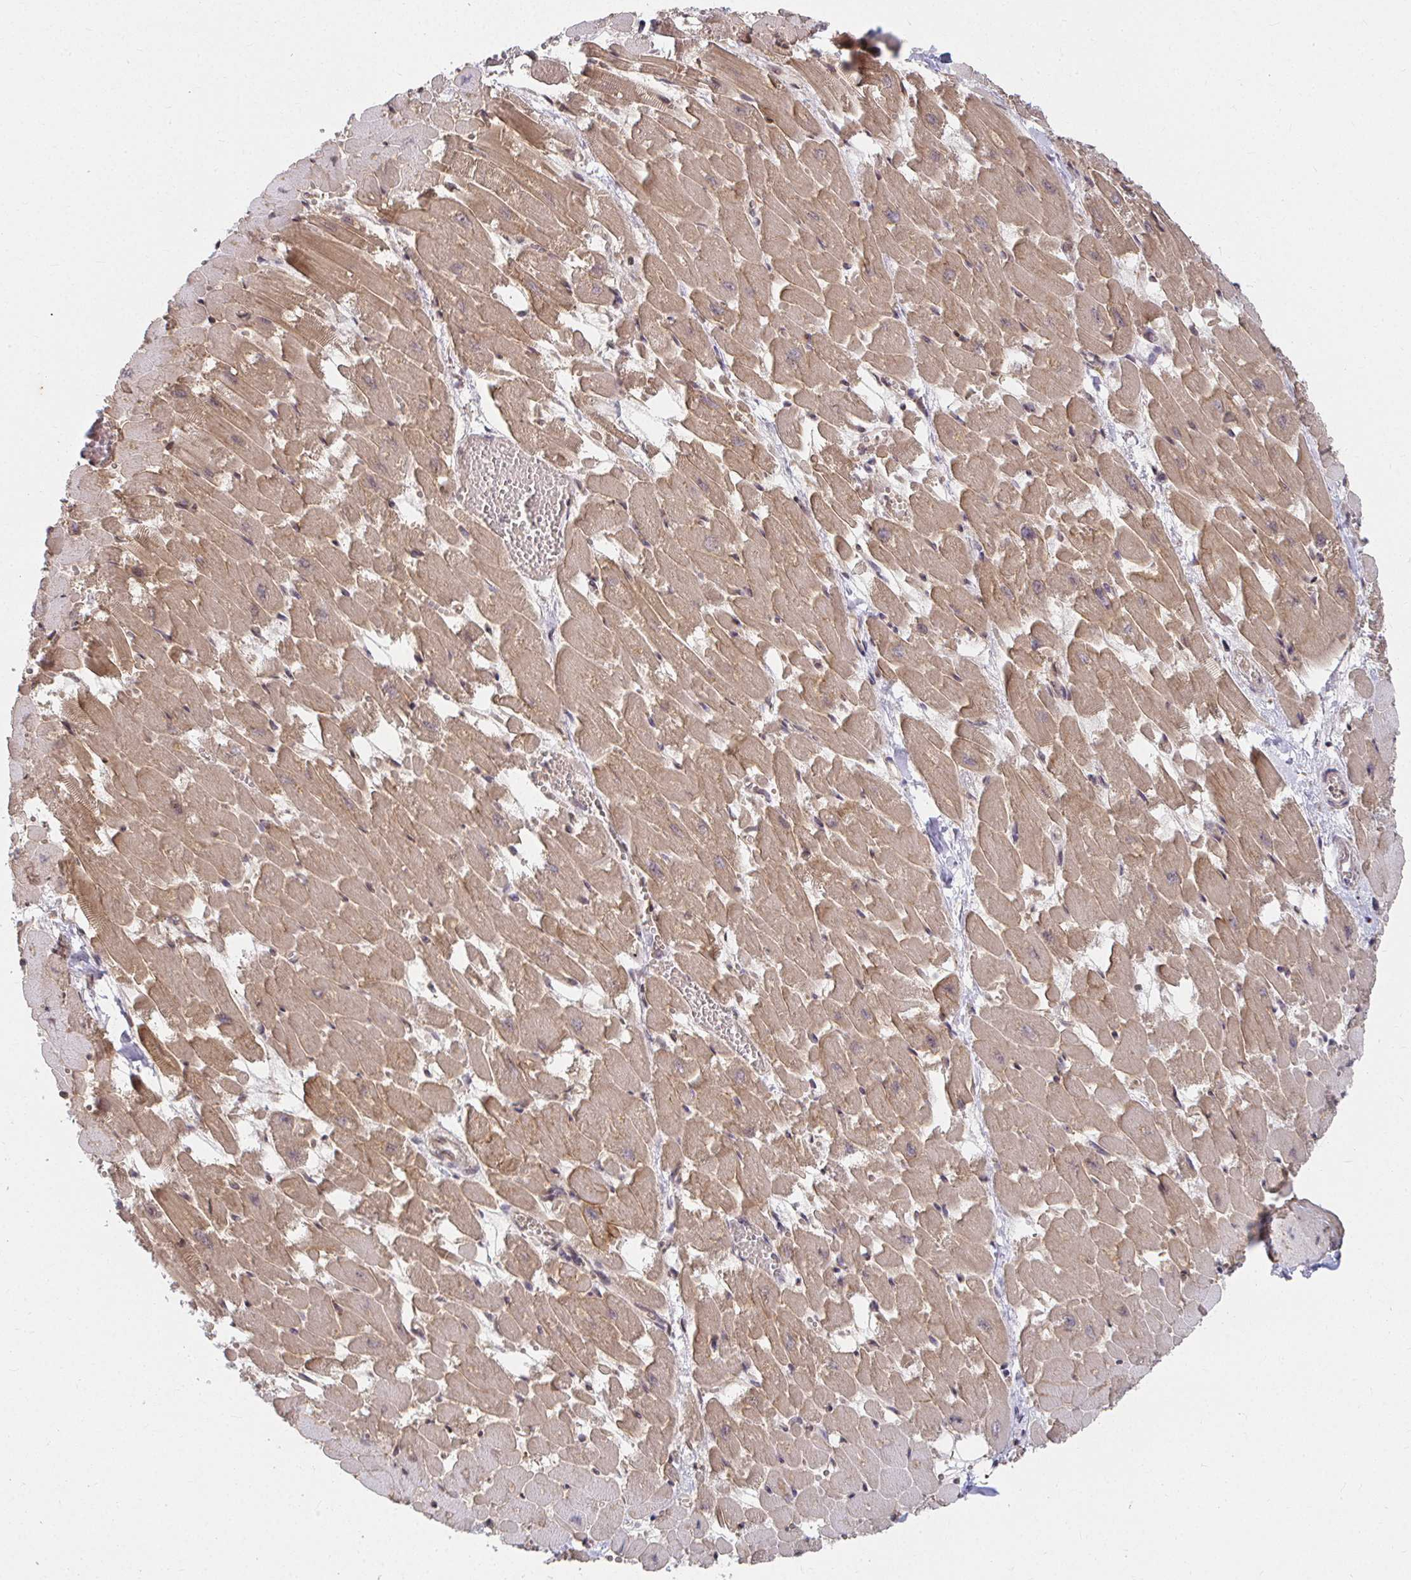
{"staining": {"intensity": "moderate", "quantity": ">75%", "location": "cytoplasmic/membranous"}, "tissue": "heart muscle", "cell_type": "Cardiomyocytes", "image_type": "normal", "snomed": [{"axis": "morphology", "description": "Normal tissue, NOS"}, {"axis": "topography", "description": "Heart"}], "caption": "Immunohistochemistry of benign heart muscle shows medium levels of moderate cytoplasmic/membranous positivity in approximately >75% of cardiomyocytes. Immunohistochemistry stains the protein of interest in brown and the nuclei are stained blue.", "gene": "ANK3", "patient": {"sex": "female", "age": 52}}